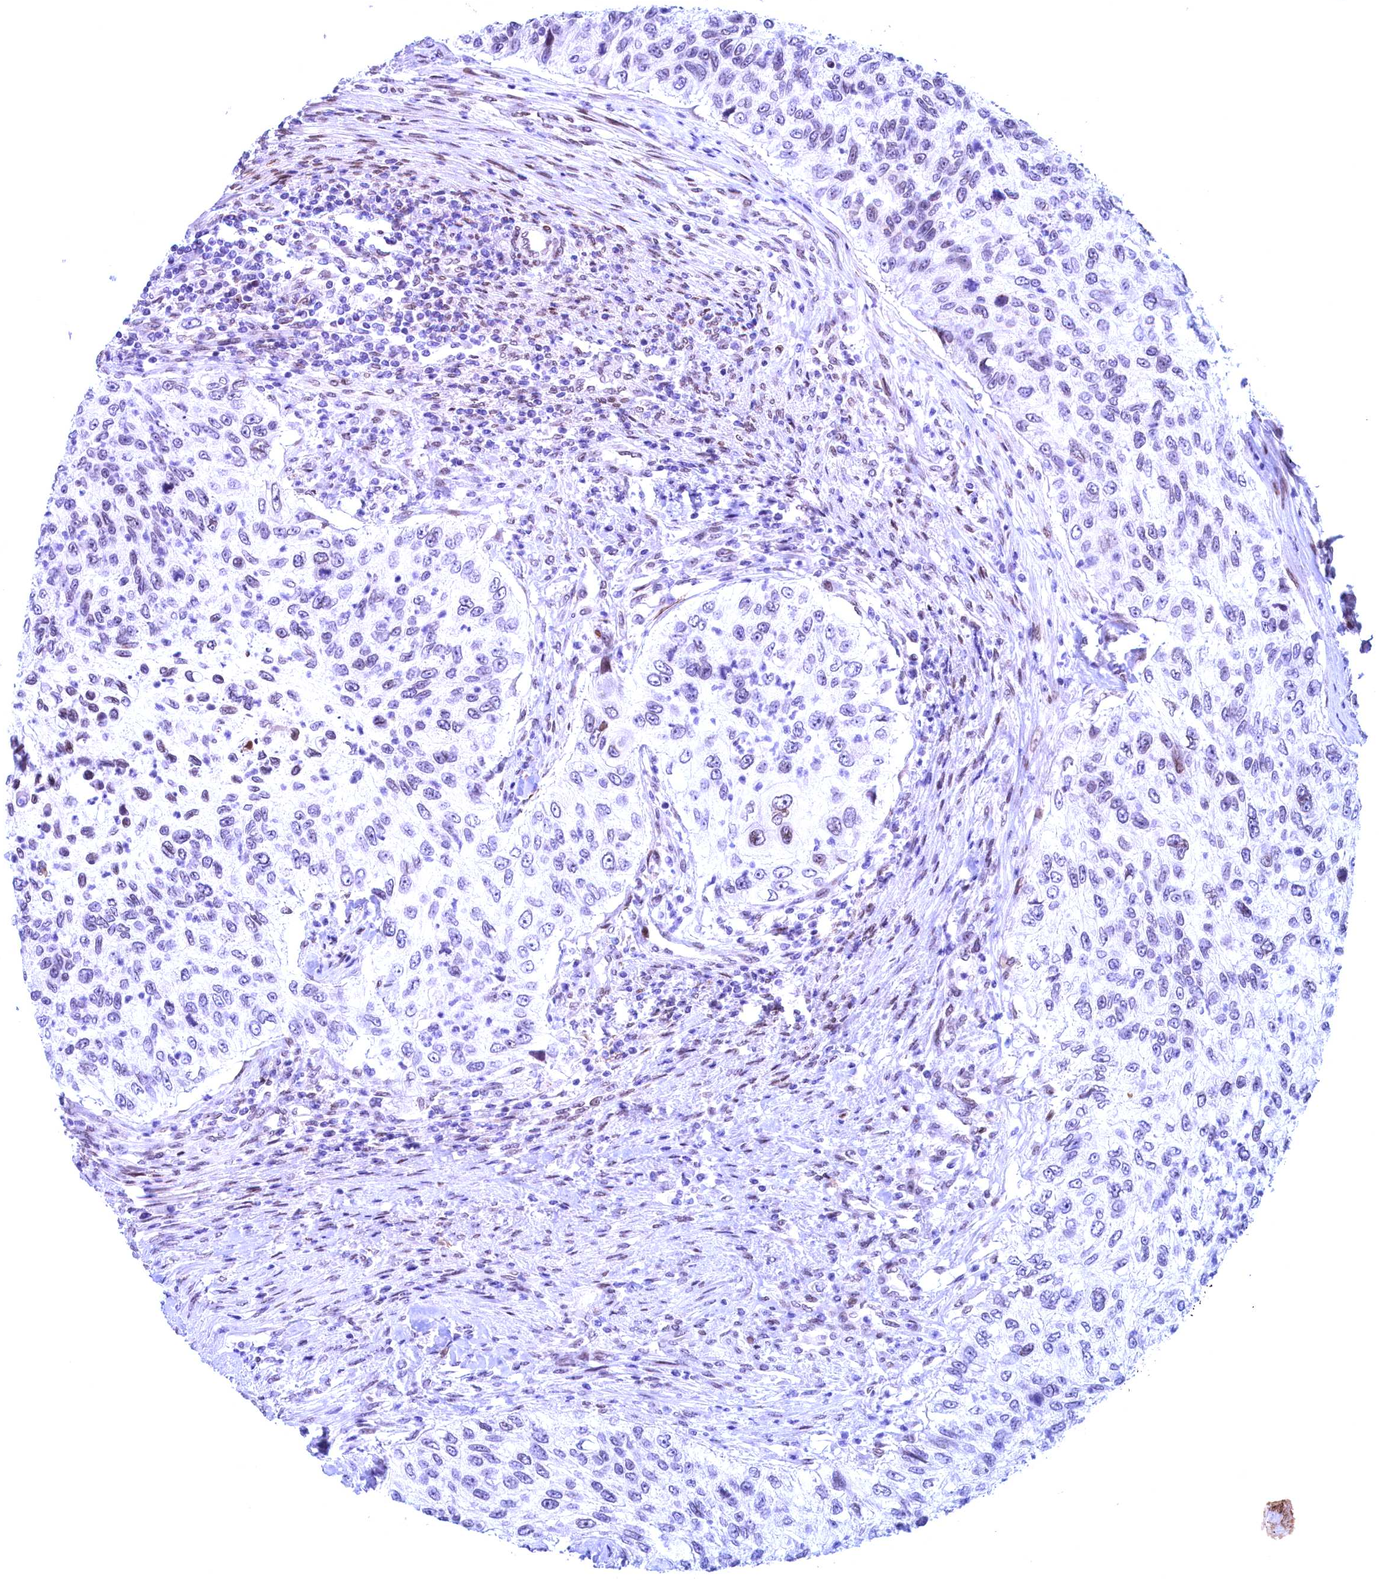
{"staining": {"intensity": "negative", "quantity": "none", "location": "none"}, "tissue": "urothelial cancer", "cell_type": "Tumor cells", "image_type": "cancer", "snomed": [{"axis": "morphology", "description": "Urothelial carcinoma, High grade"}, {"axis": "topography", "description": "Urinary bladder"}], "caption": "The immunohistochemistry histopathology image has no significant staining in tumor cells of urothelial cancer tissue. Brightfield microscopy of immunohistochemistry stained with DAB (brown) and hematoxylin (blue), captured at high magnification.", "gene": "GPSM1", "patient": {"sex": "female", "age": 60}}